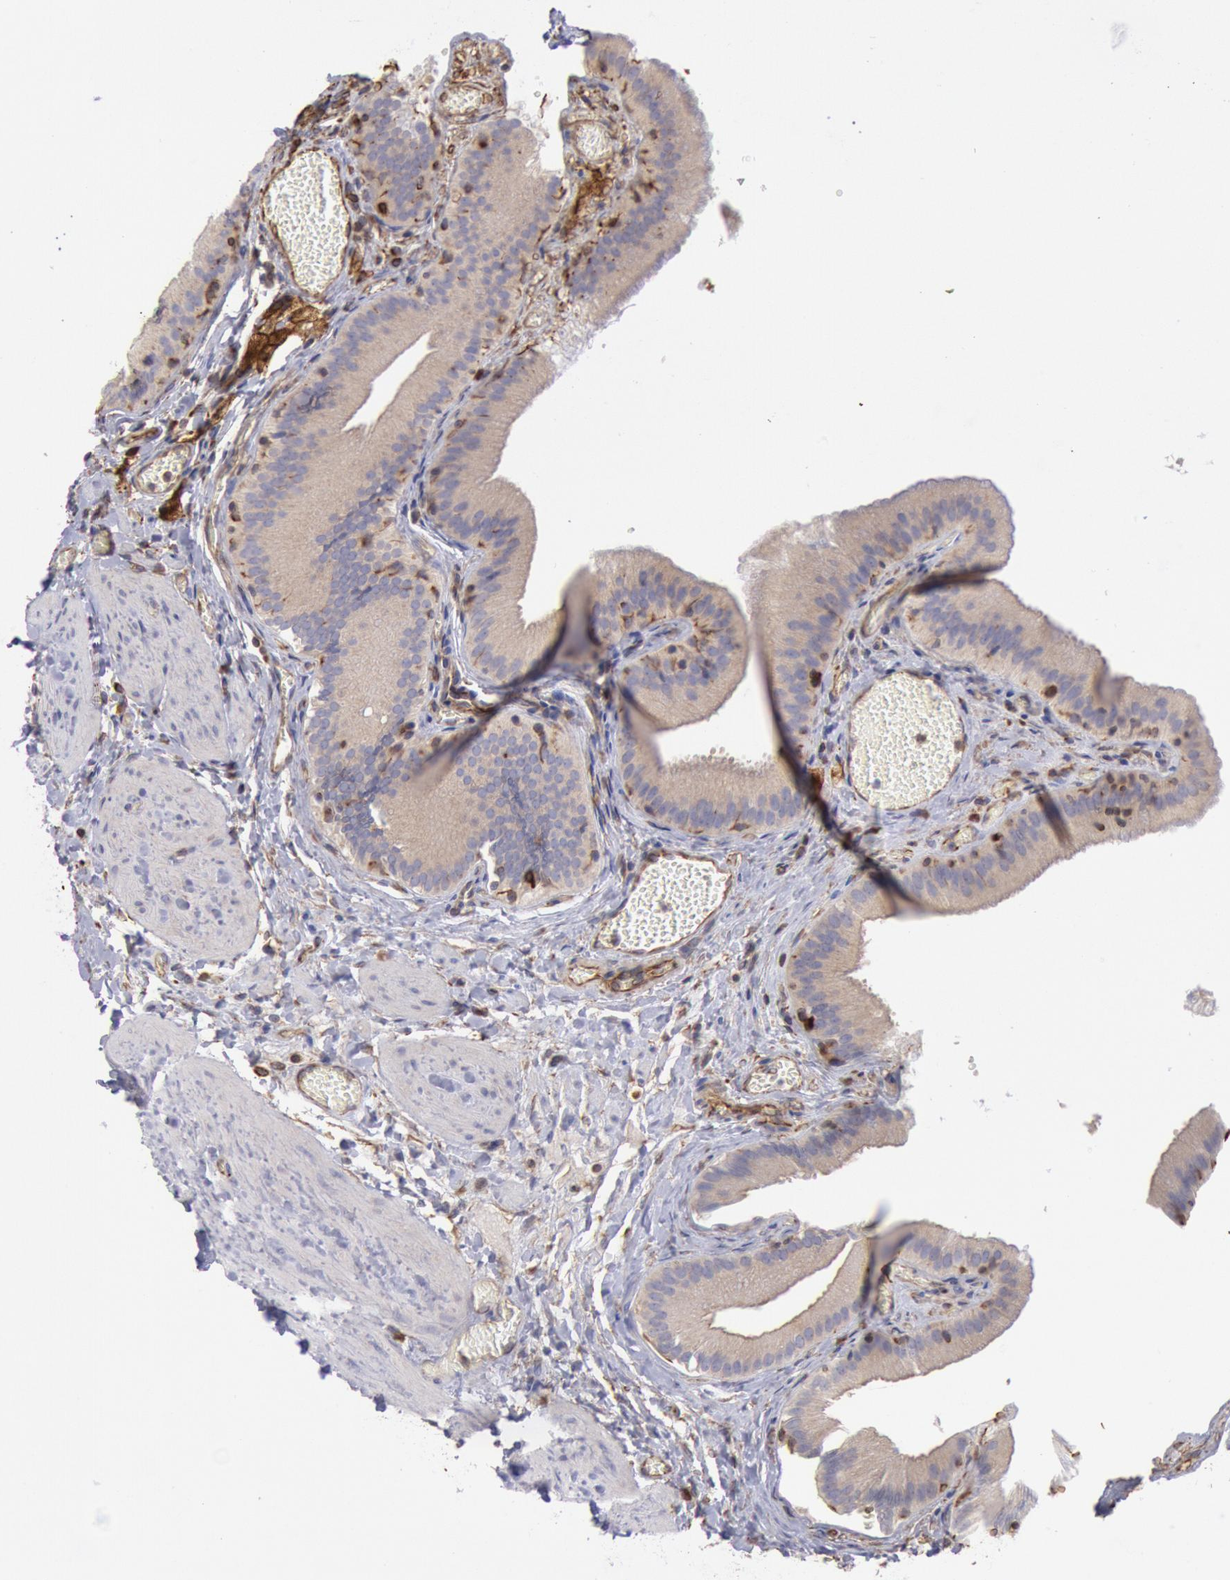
{"staining": {"intensity": "weak", "quantity": ">75%", "location": "cytoplasmic/membranous"}, "tissue": "gallbladder", "cell_type": "Glandular cells", "image_type": "normal", "snomed": [{"axis": "morphology", "description": "Normal tissue, NOS"}, {"axis": "topography", "description": "Gallbladder"}], "caption": "Weak cytoplasmic/membranous staining is seen in about >75% of glandular cells in benign gallbladder. Using DAB (brown) and hematoxylin (blue) stains, captured at high magnification using brightfield microscopy.", "gene": "RNF139", "patient": {"sex": "female", "age": 24}}